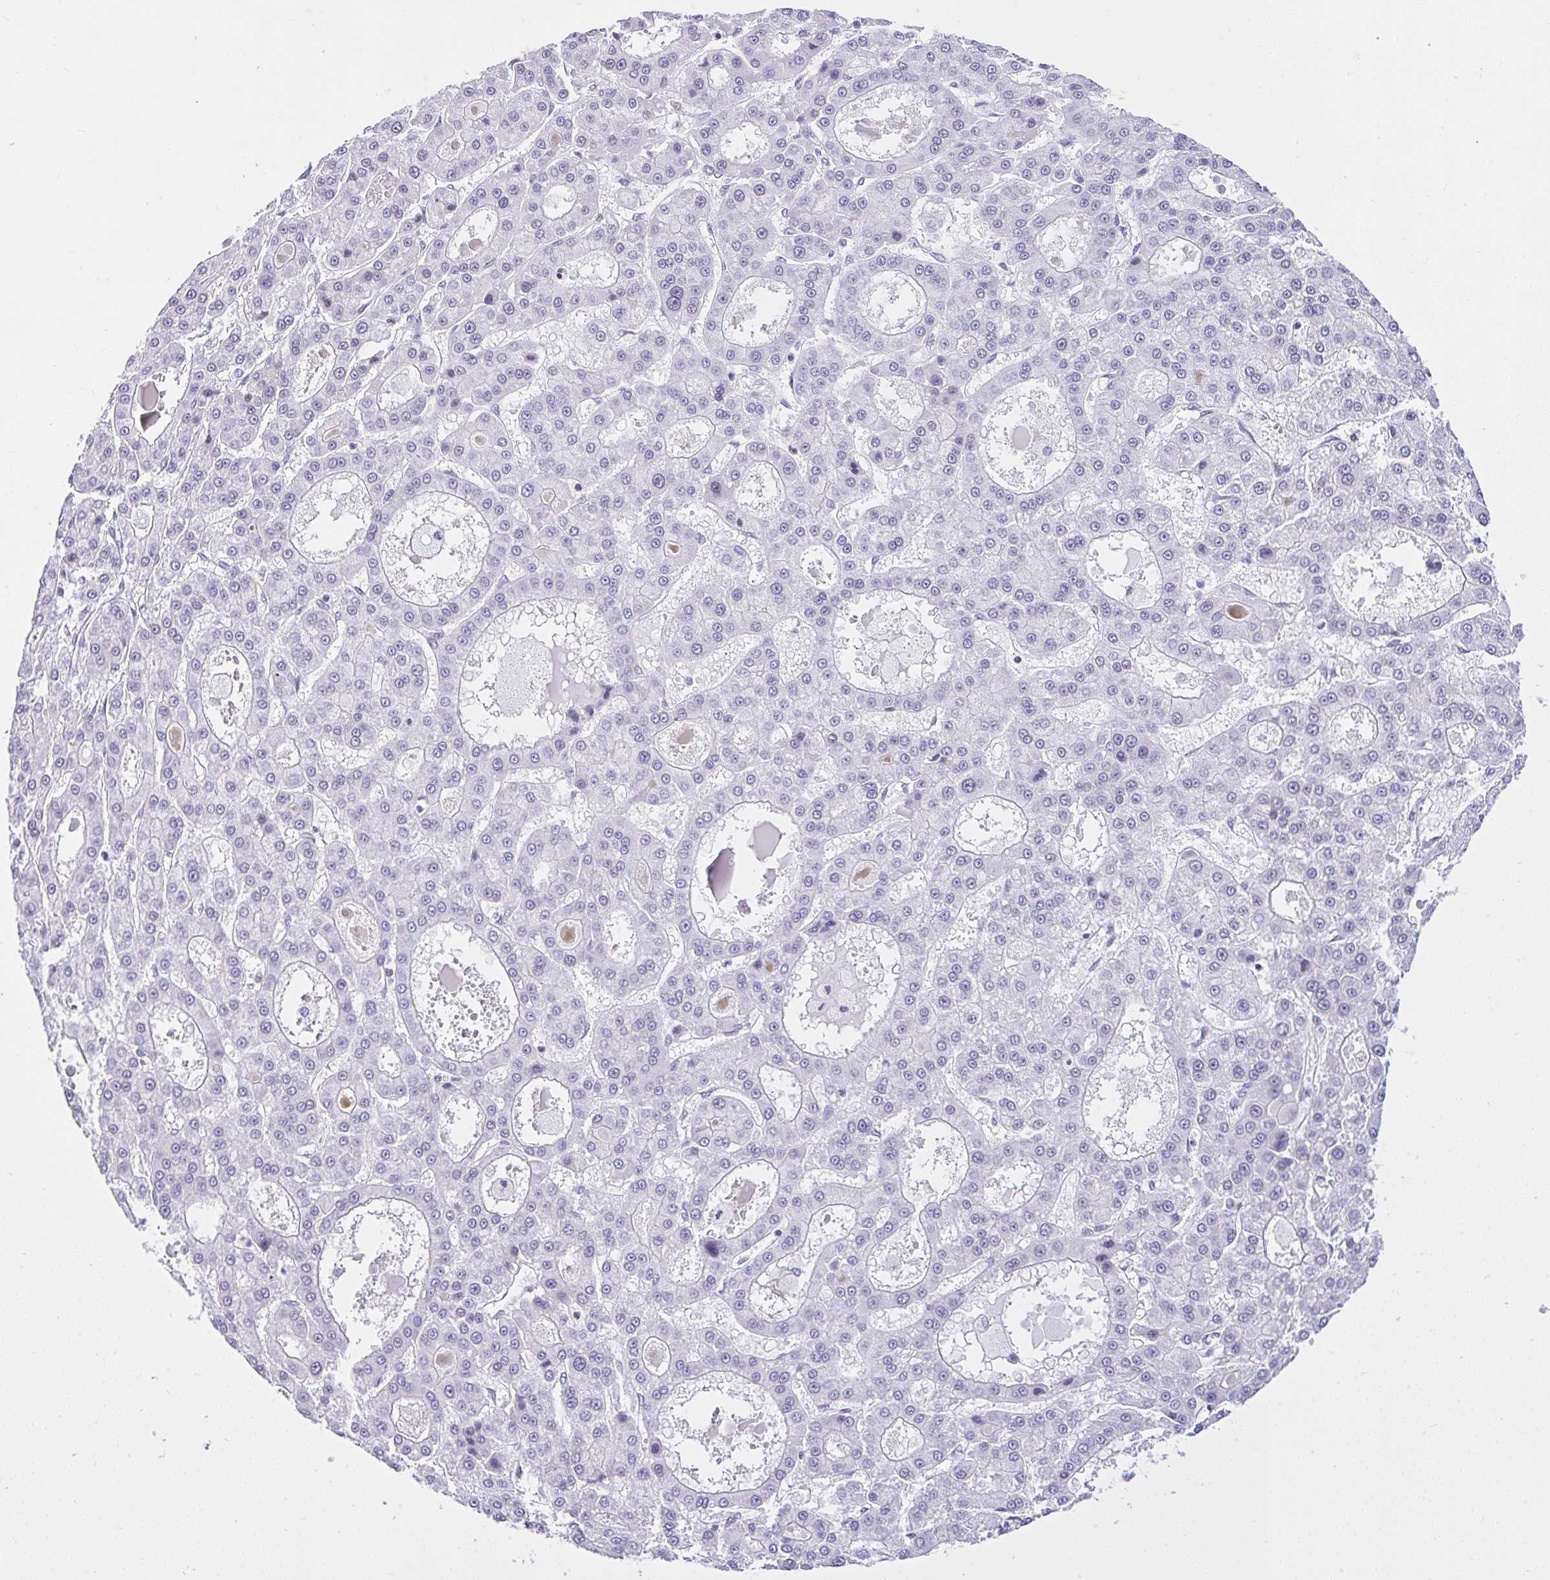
{"staining": {"intensity": "negative", "quantity": "none", "location": "none"}, "tissue": "liver cancer", "cell_type": "Tumor cells", "image_type": "cancer", "snomed": [{"axis": "morphology", "description": "Carcinoma, Hepatocellular, NOS"}, {"axis": "topography", "description": "Liver"}], "caption": "Immunohistochemistry of human hepatocellular carcinoma (liver) reveals no positivity in tumor cells.", "gene": "KRT27", "patient": {"sex": "male", "age": 70}}